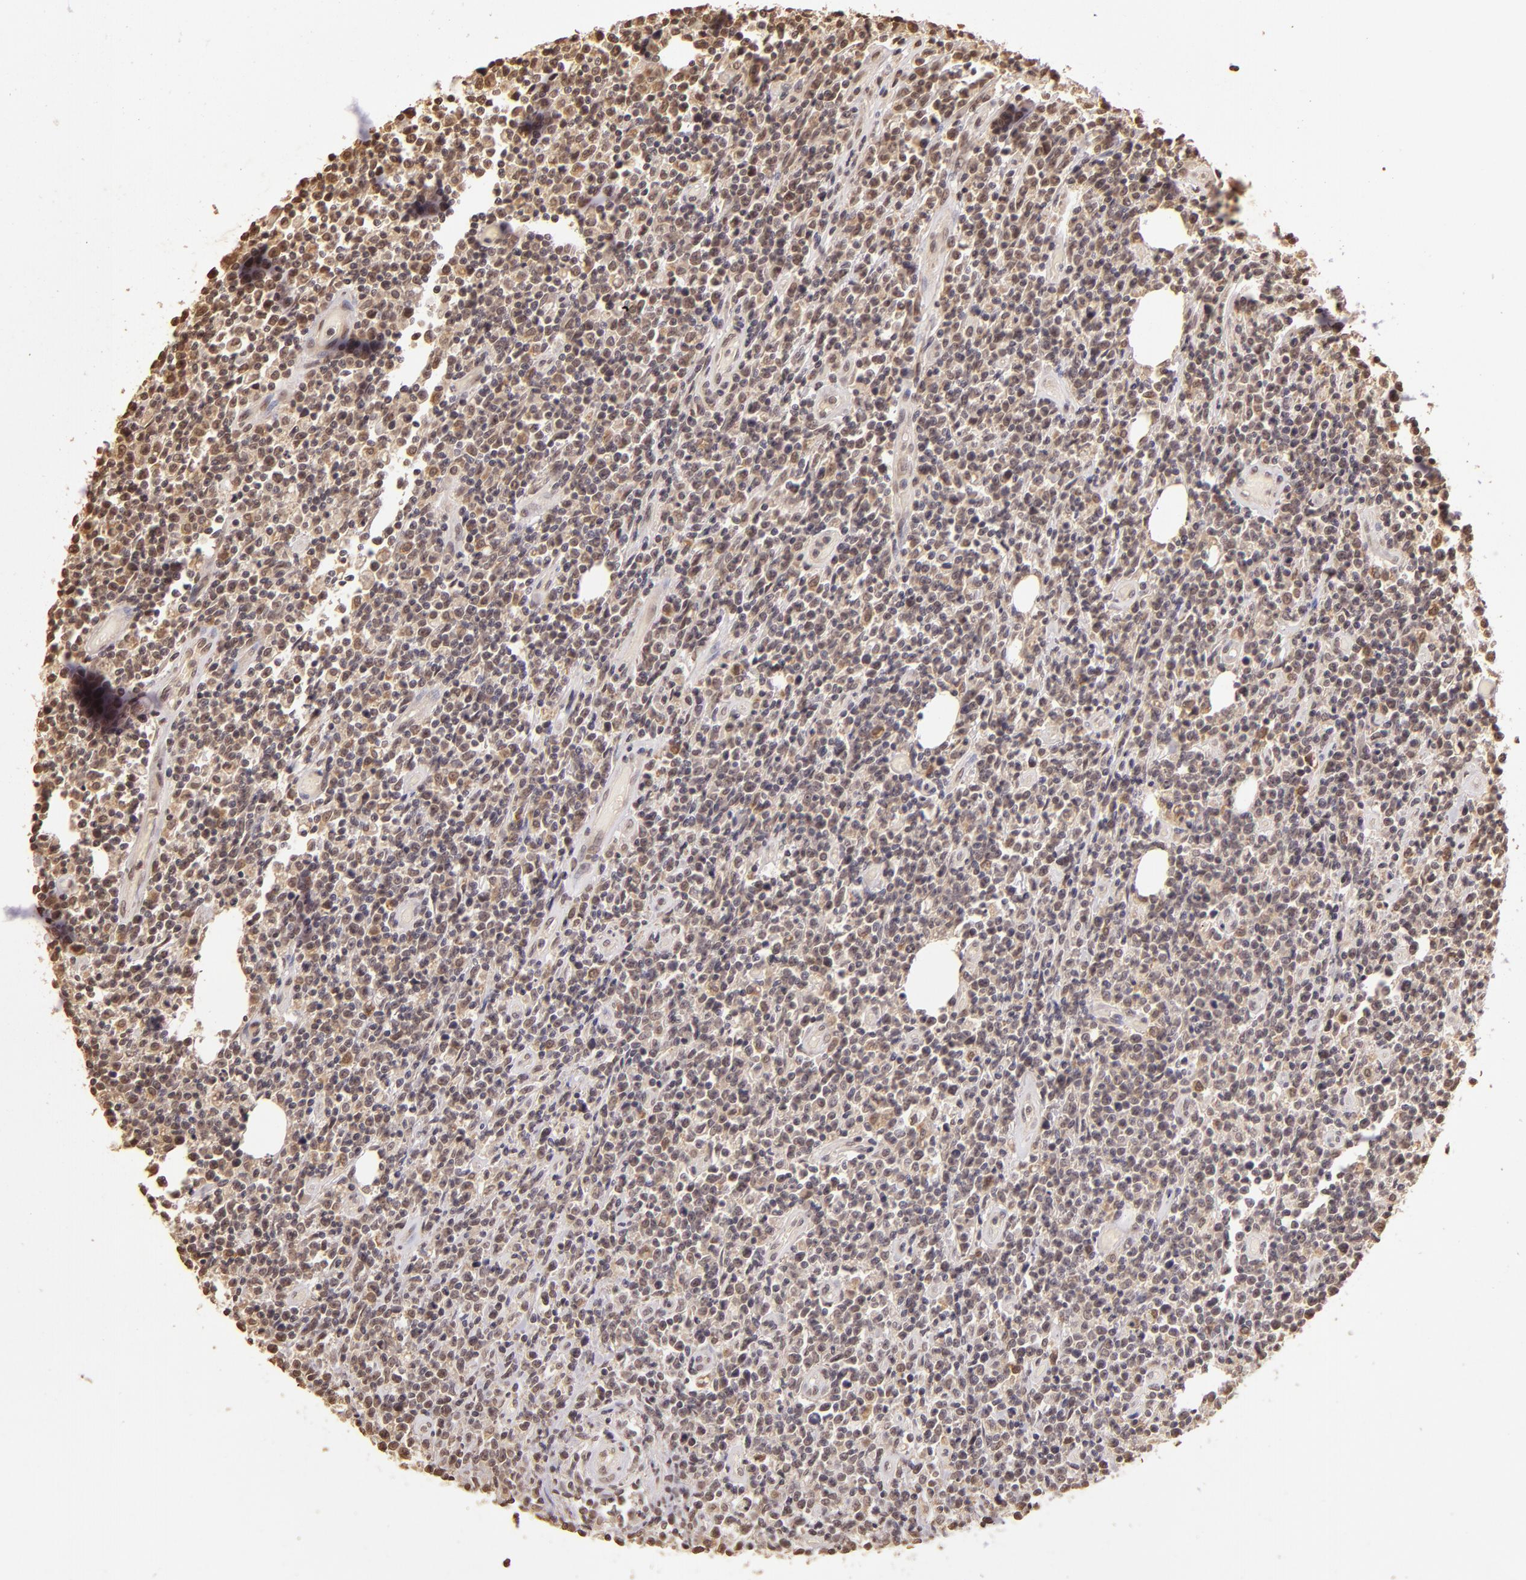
{"staining": {"intensity": "weak", "quantity": "25%-75%", "location": "cytoplasmic/membranous,nuclear"}, "tissue": "lymphoma", "cell_type": "Tumor cells", "image_type": "cancer", "snomed": [{"axis": "morphology", "description": "Malignant lymphoma, non-Hodgkin's type, High grade"}, {"axis": "topography", "description": "Colon"}], "caption": "Weak cytoplasmic/membranous and nuclear staining is present in approximately 25%-75% of tumor cells in lymphoma.", "gene": "CUL1", "patient": {"sex": "male", "age": 82}}